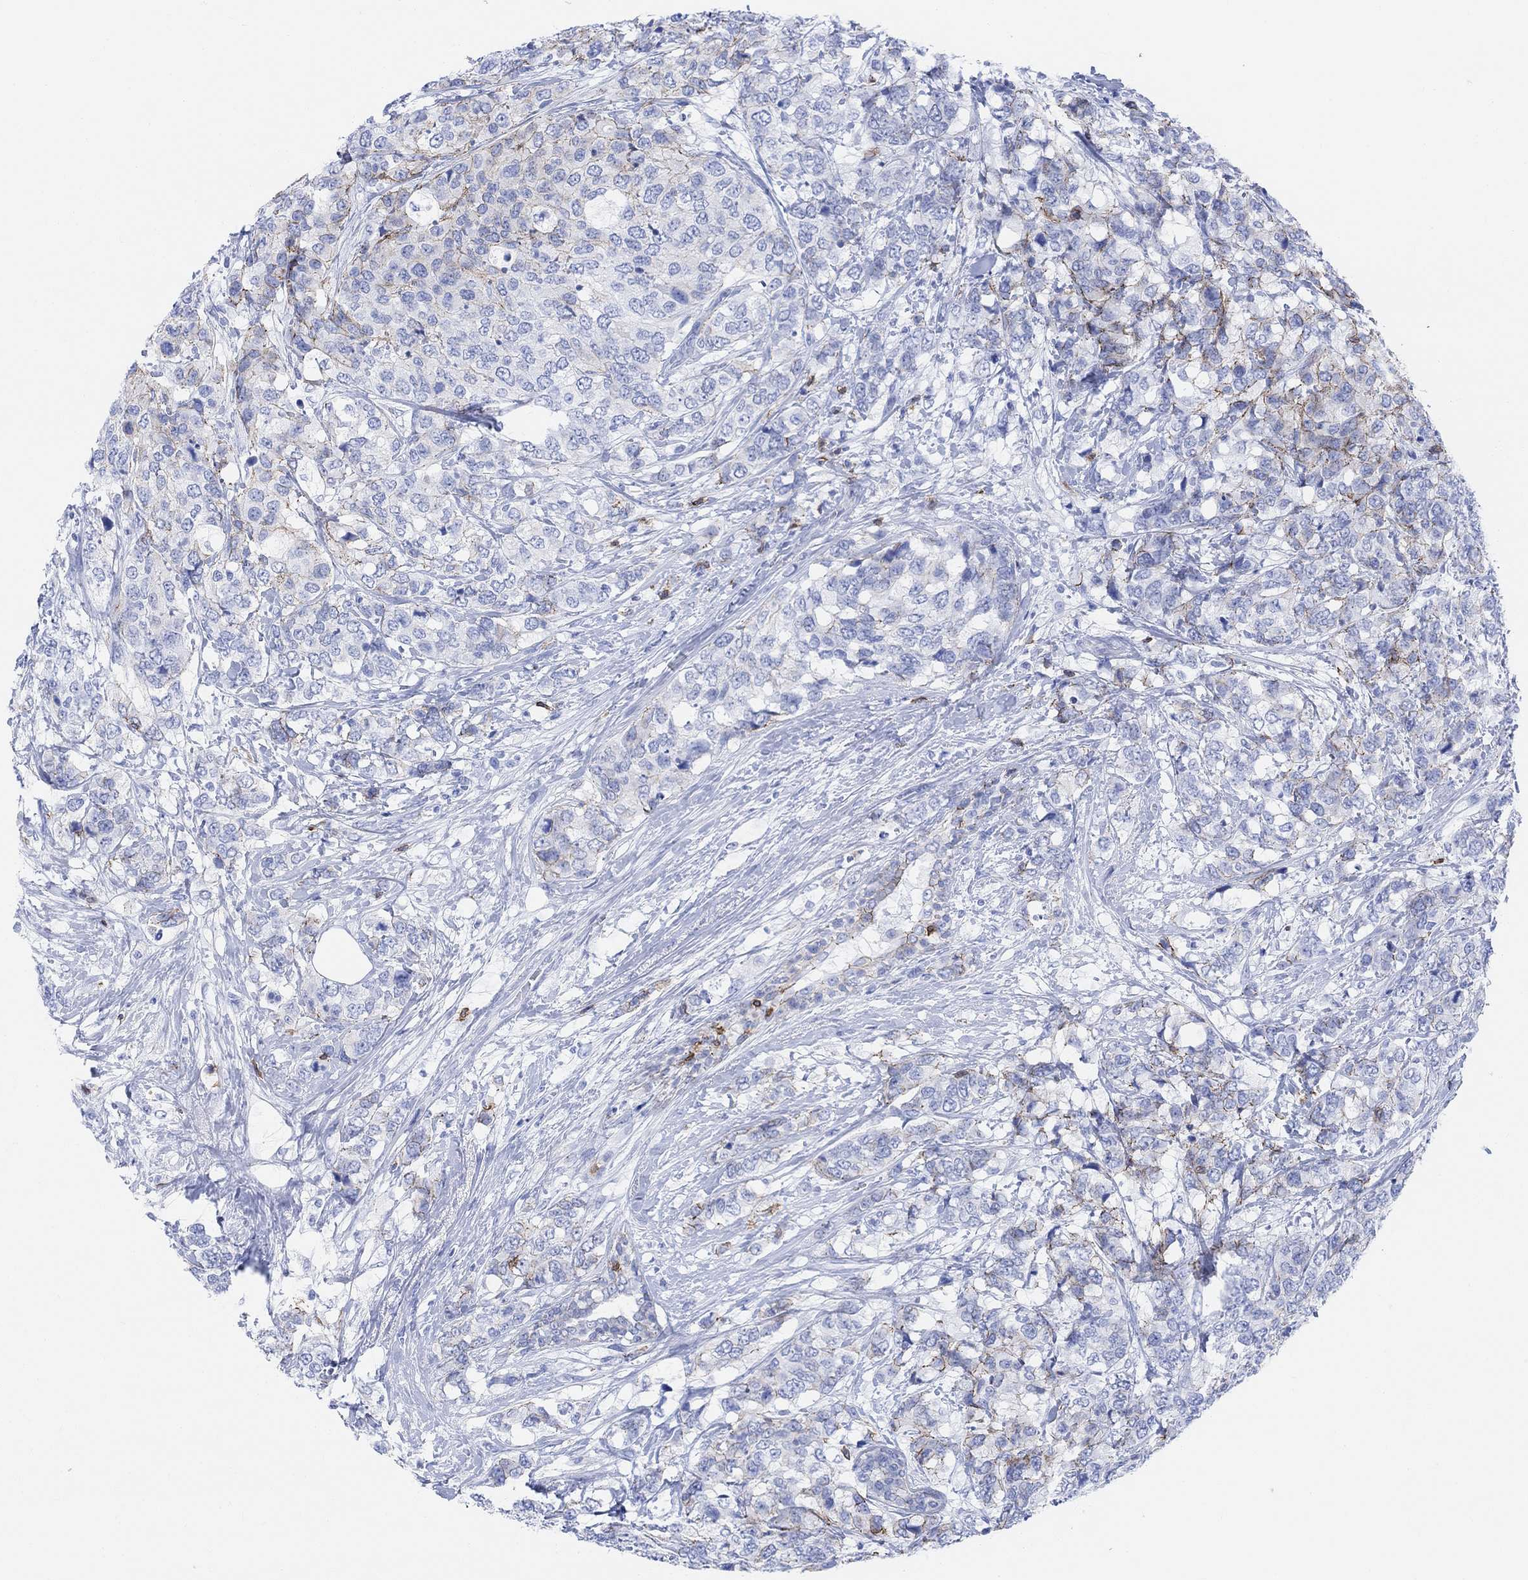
{"staining": {"intensity": "strong", "quantity": "<25%", "location": "cytoplasmic/membranous"}, "tissue": "breast cancer", "cell_type": "Tumor cells", "image_type": "cancer", "snomed": [{"axis": "morphology", "description": "Lobular carcinoma"}, {"axis": "topography", "description": "Breast"}], "caption": "Immunohistochemical staining of breast cancer (lobular carcinoma) displays strong cytoplasmic/membranous protein expression in approximately <25% of tumor cells. The staining was performed using DAB (3,3'-diaminobenzidine), with brown indicating positive protein expression. Nuclei are stained blue with hematoxylin.", "gene": "GPR65", "patient": {"sex": "female", "age": 59}}